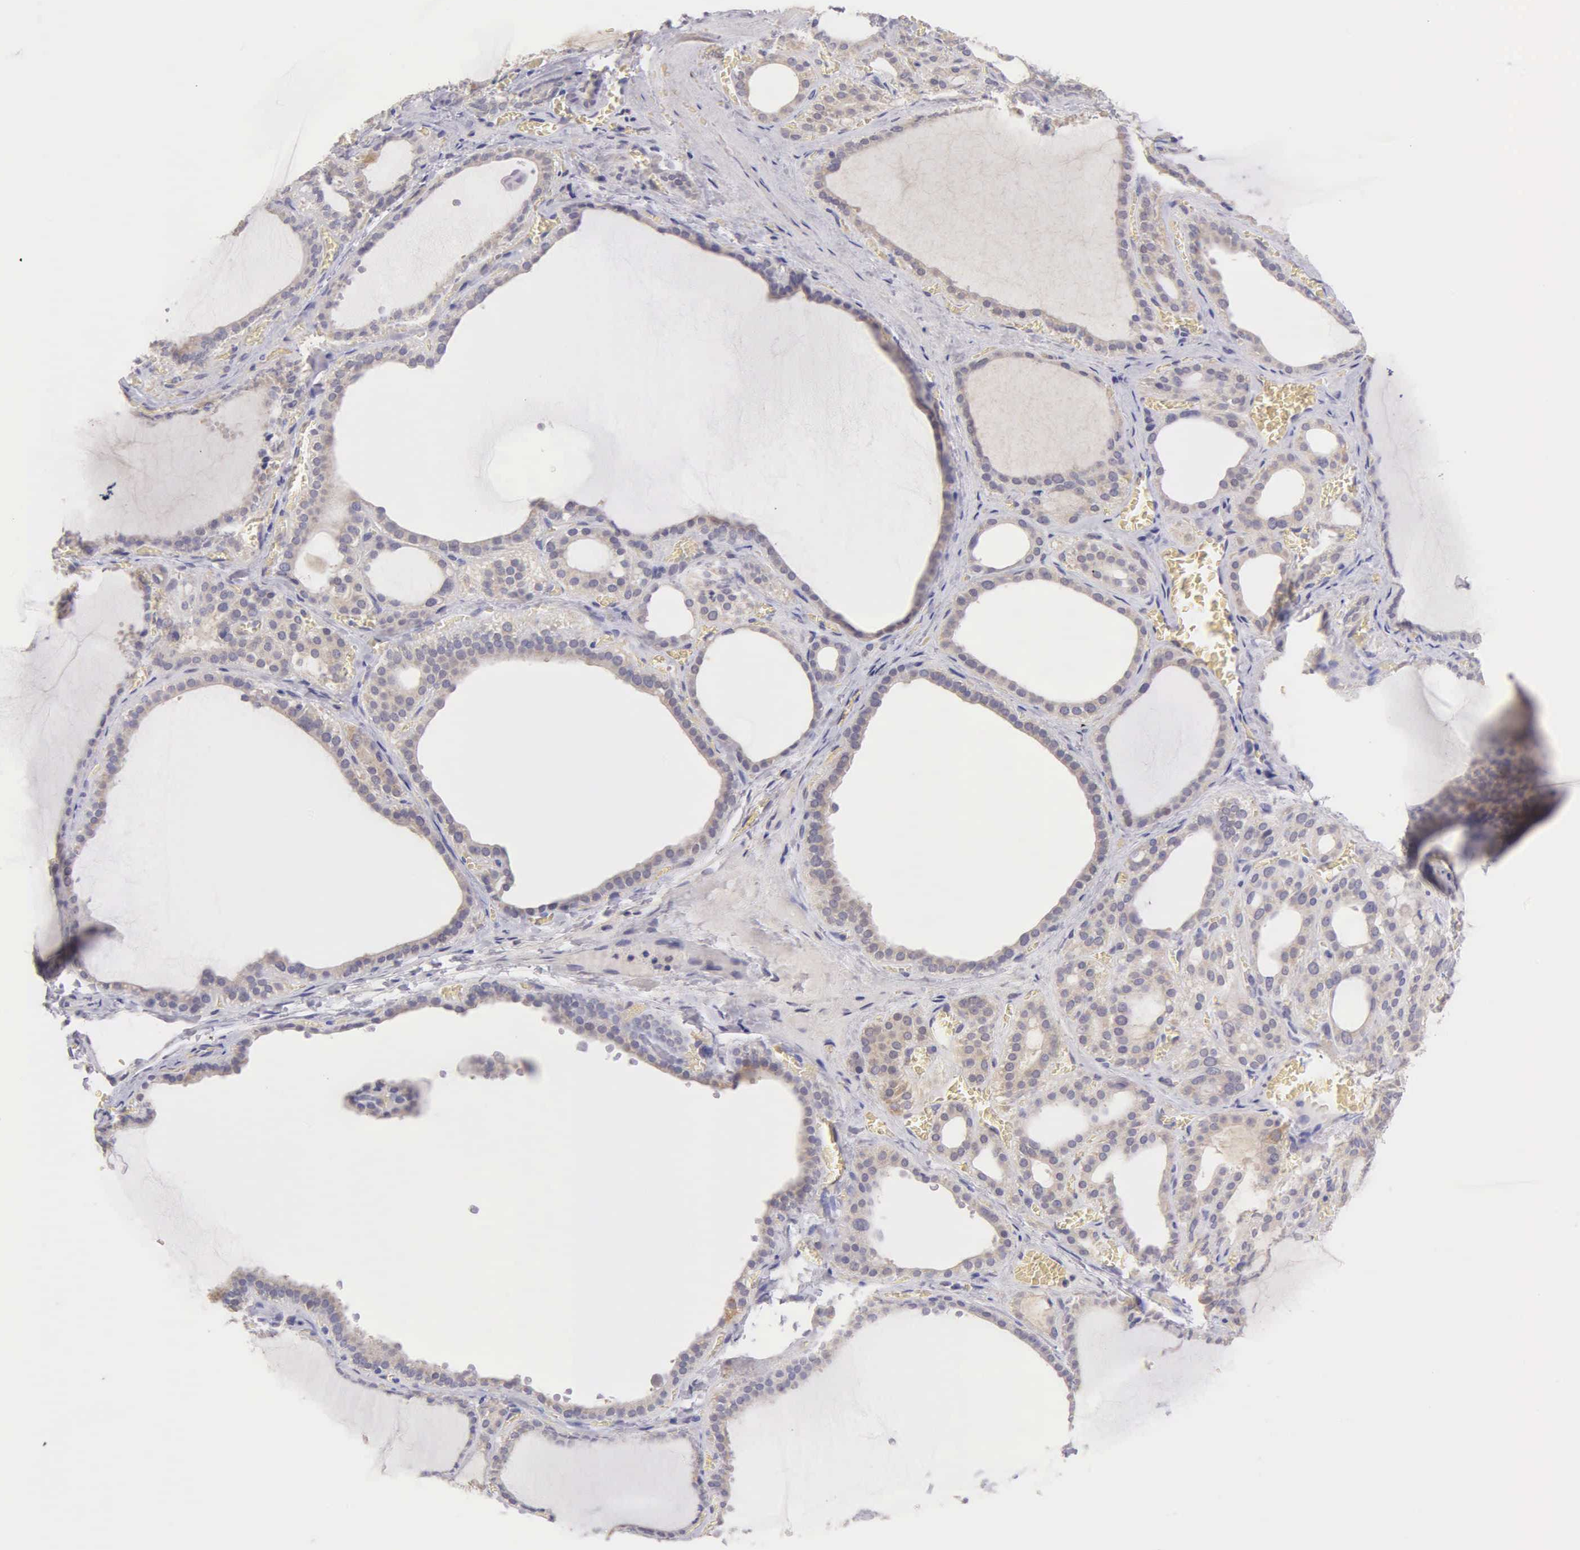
{"staining": {"intensity": "weak", "quantity": "<25%", "location": "cytoplasmic/membranous,nuclear"}, "tissue": "thyroid gland", "cell_type": "Glandular cells", "image_type": "normal", "snomed": [{"axis": "morphology", "description": "Normal tissue, NOS"}, {"axis": "topography", "description": "Thyroid gland"}], "caption": "This is a image of immunohistochemistry staining of unremarkable thyroid gland, which shows no positivity in glandular cells. The staining was performed using DAB (3,3'-diaminobenzidine) to visualize the protein expression in brown, while the nuclei were stained in blue with hematoxylin (Magnification: 20x).", "gene": "ESR1", "patient": {"sex": "female", "age": 55}}